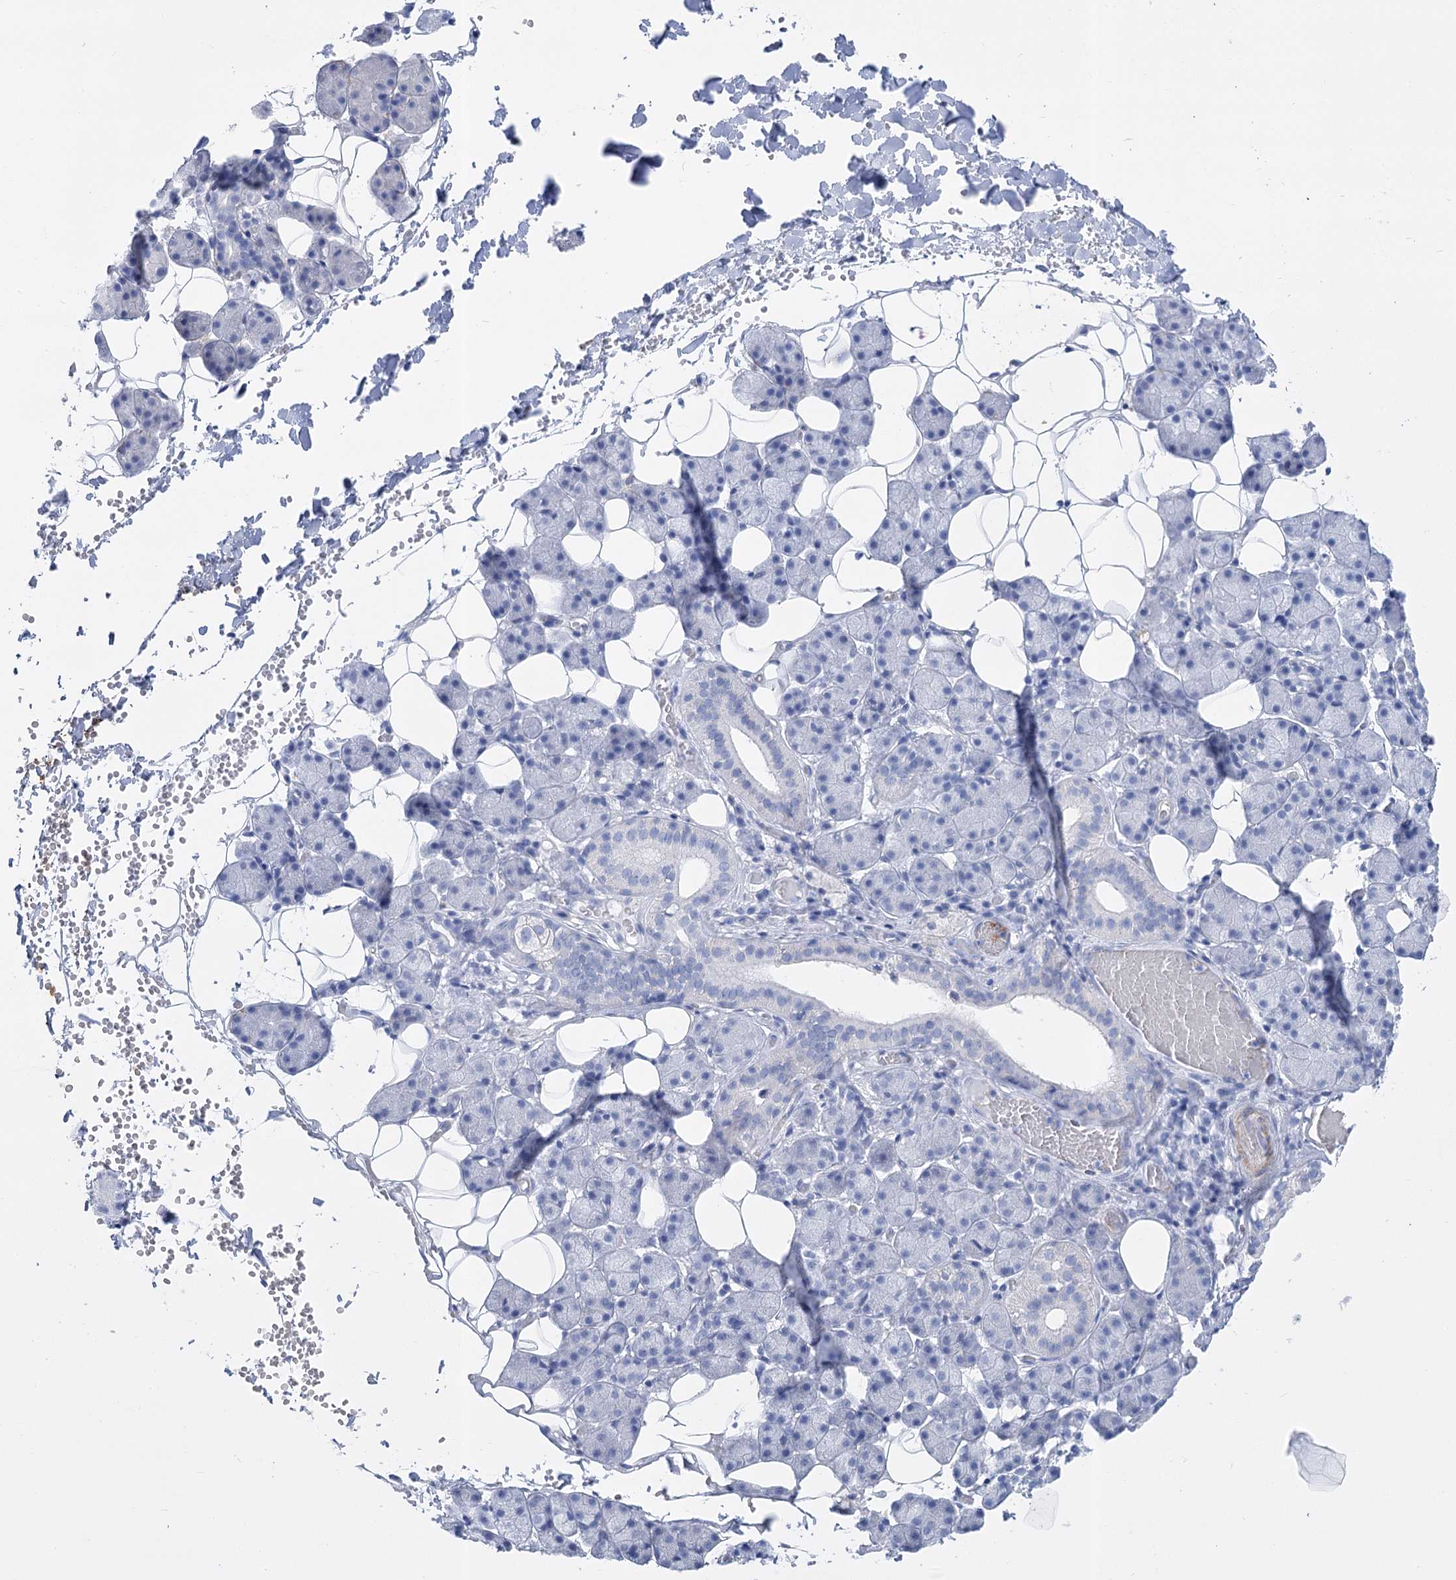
{"staining": {"intensity": "negative", "quantity": "none", "location": "none"}, "tissue": "salivary gland", "cell_type": "Glandular cells", "image_type": "normal", "snomed": [{"axis": "morphology", "description": "Normal tissue, NOS"}, {"axis": "topography", "description": "Salivary gland"}], "caption": "This photomicrograph is of normal salivary gland stained with IHC to label a protein in brown with the nuclei are counter-stained blue. There is no expression in glandular cells.", "gene": "PCDHA1", "patient": {"sex": "female", "age": 33}}